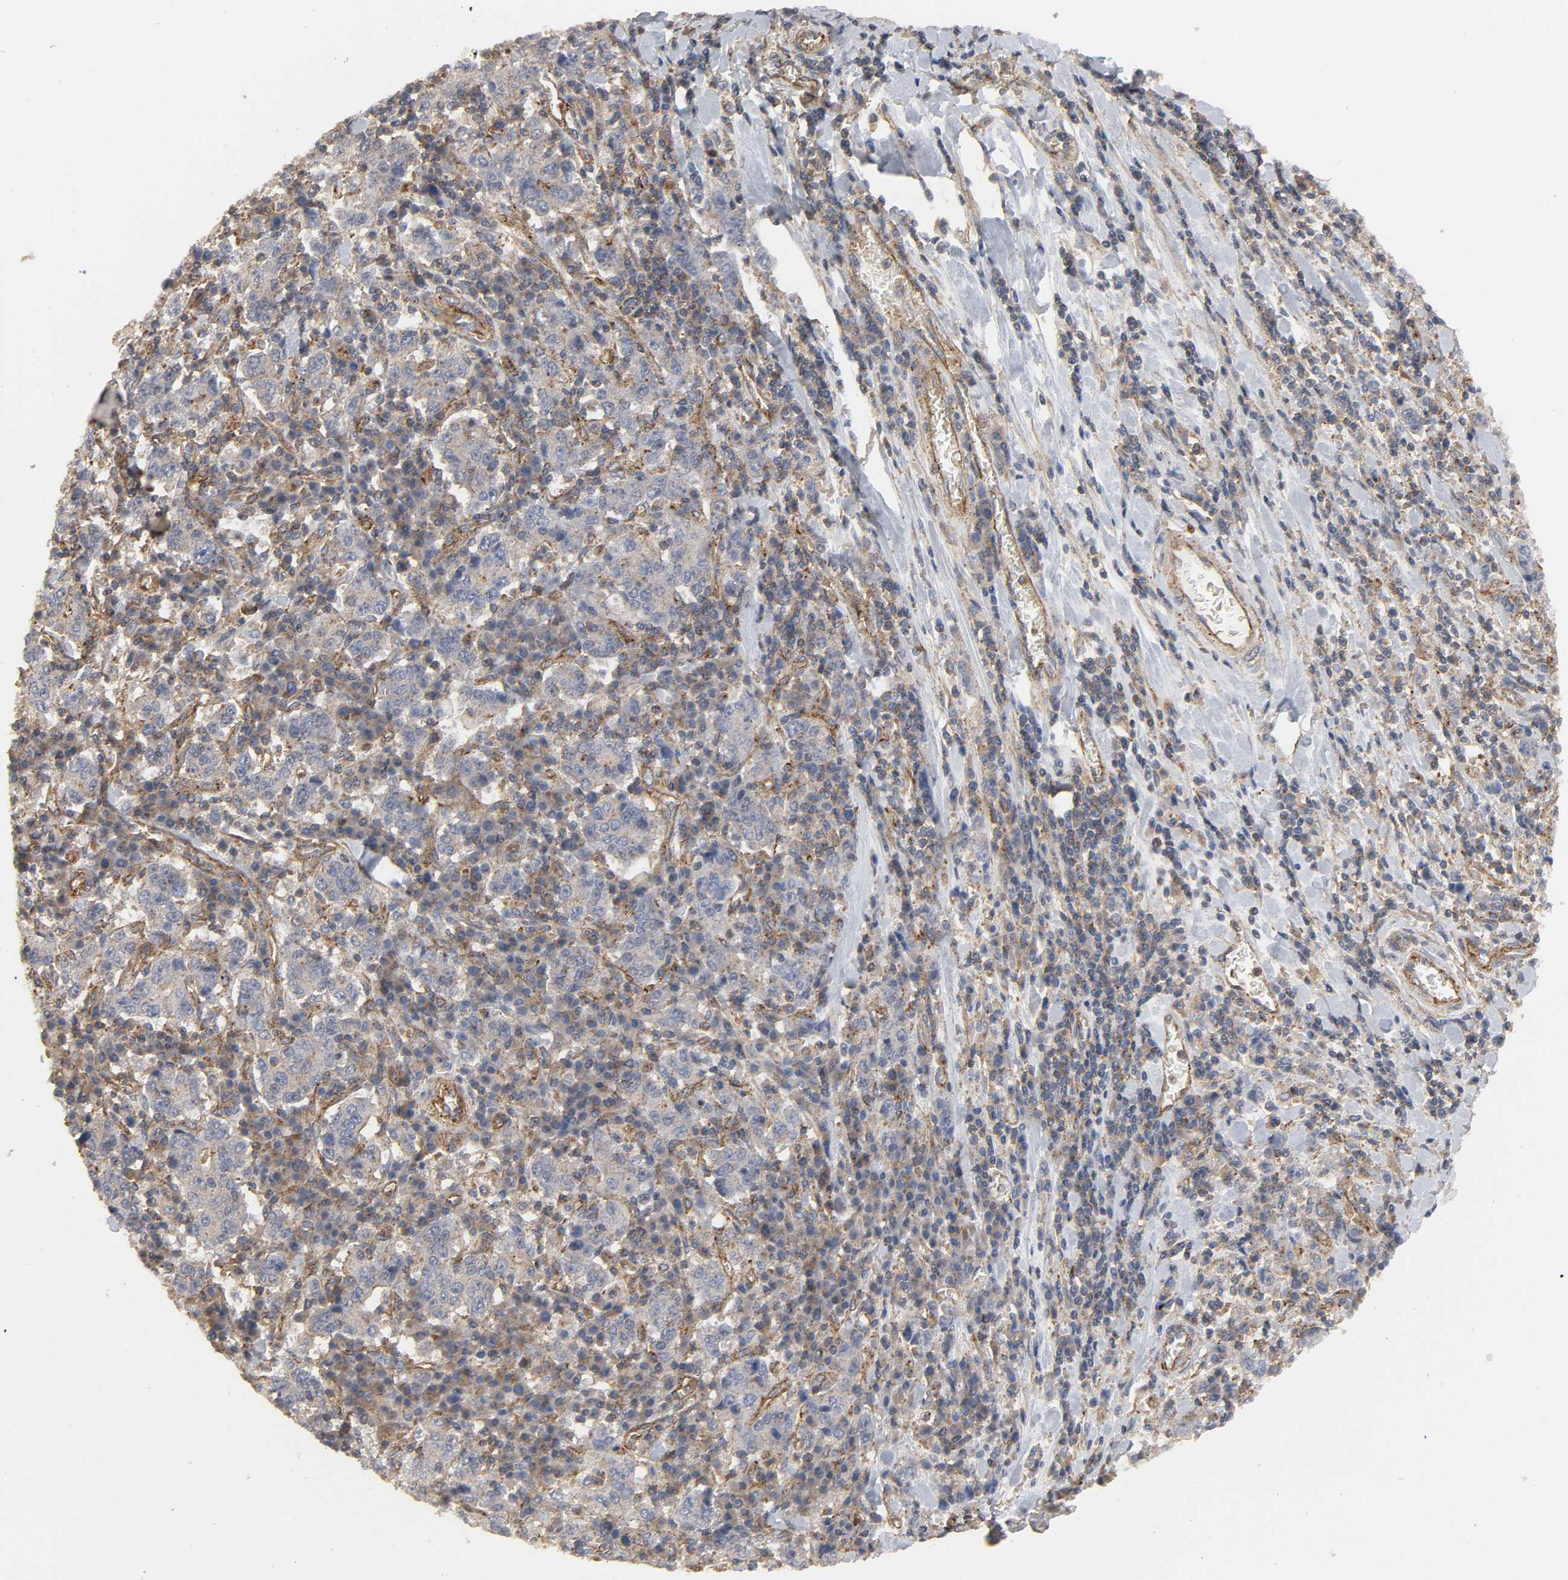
{"staining": {"intensity": "moderate", "quantity": ">75%", "location": "cytoplasmic/membranous"}, "tissue": "stomach cancer", "cell_type": "Tumor cells", "image_type": "cancer", "snomed": [{"axis": "morphology", "description": "Normal tissue, NOS"}, {"axis": "morphology", "description": "Adenocarcinoma, NOS"}, {"axis": "topography", "description": "Stomach, upper"}, {"axis": "topography", "description": "Stomach"}], "caption": "Approximately >75% of tumor cells in human stomach cancer reveal moderate cytoplasmic/membranous protein positivity as visualized by brown immunohistochemical staining.", "gene": "SH3GLB1", "patient": {"sex": "male", "age": 59}}